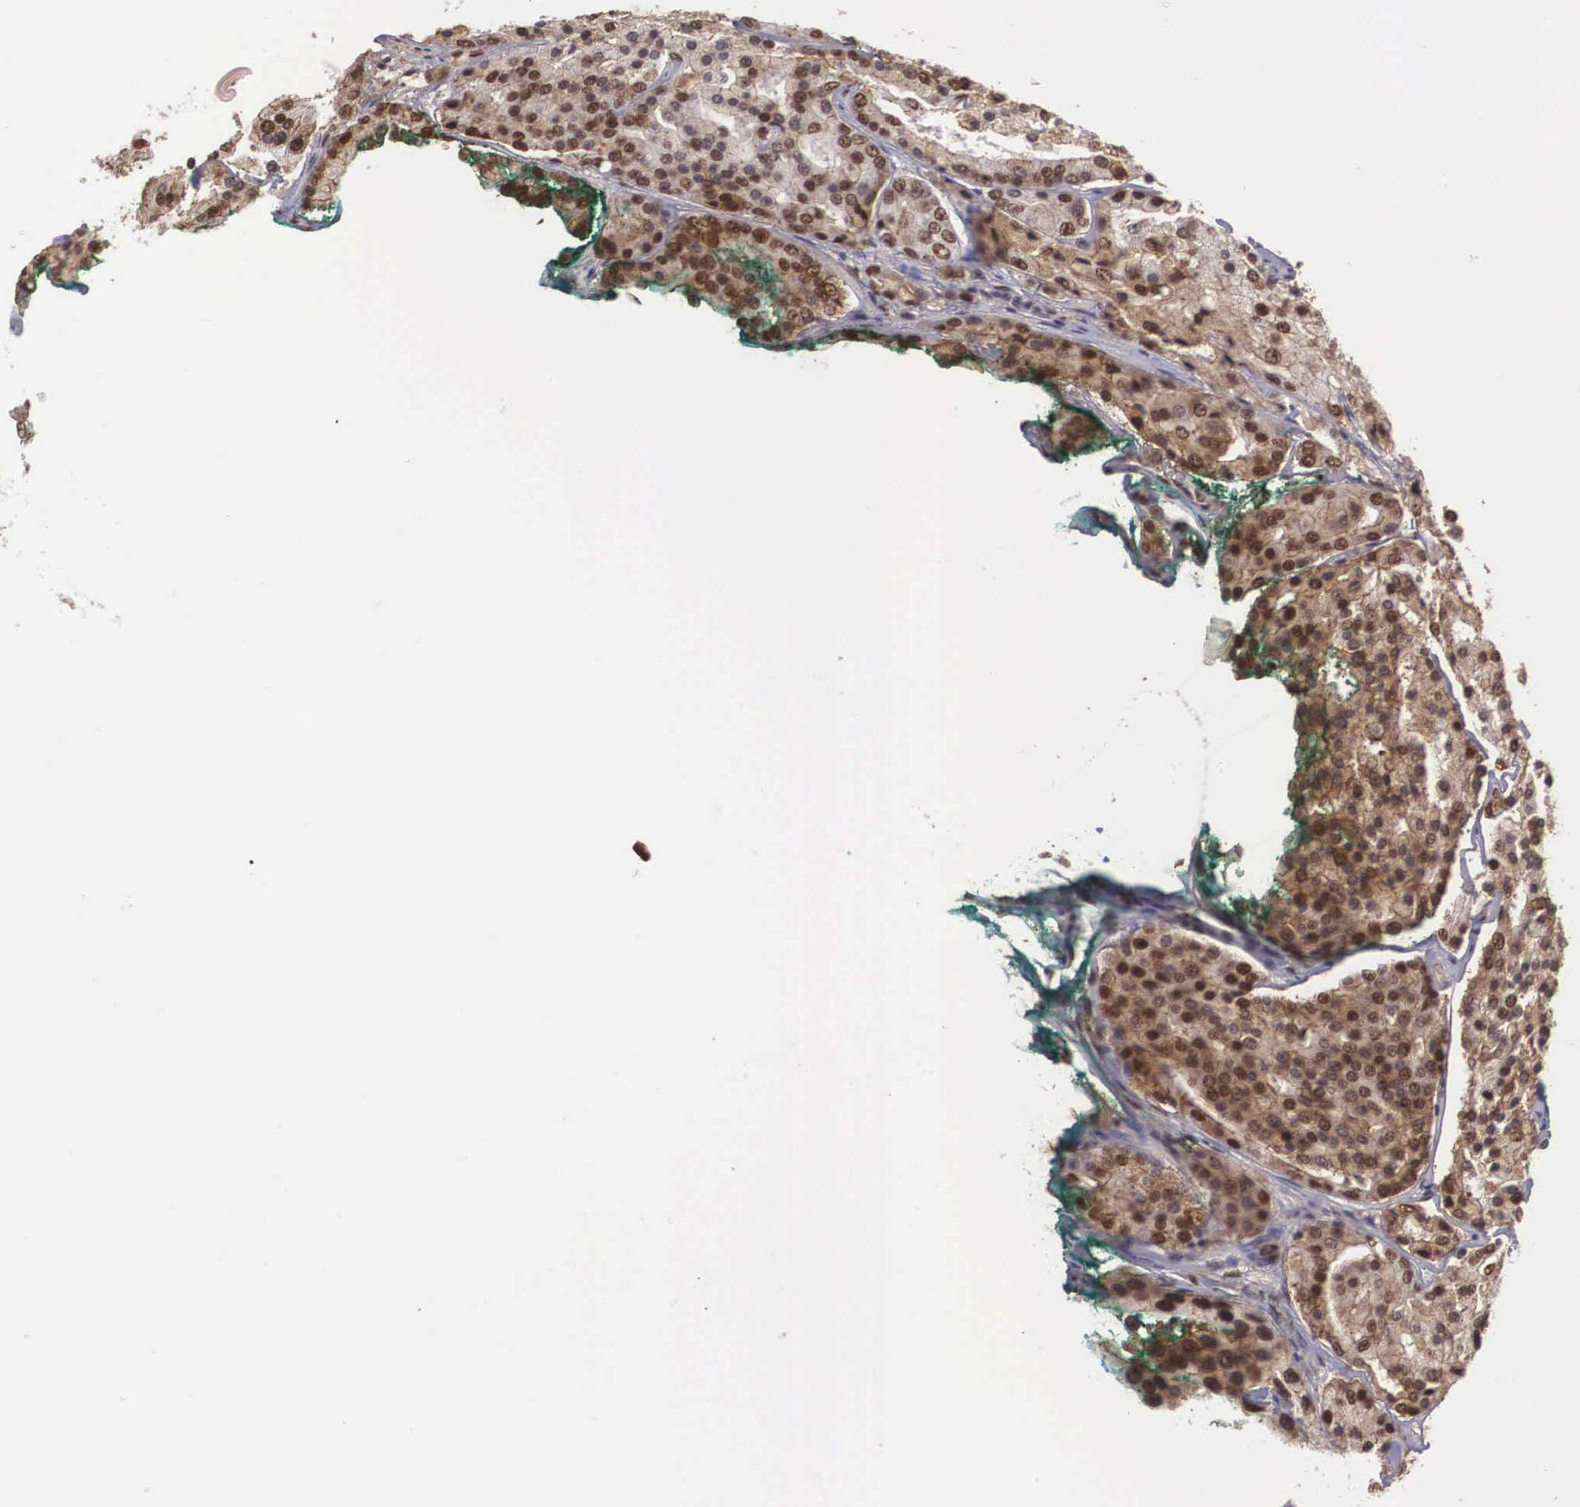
{"staining": {"intensity": "strong", "quantity": ">75%", "location": "nuclear"}, "tissue": "prostate cancer", "cell_type": "Tumor cells", "image_type": "cancer", "snomed": [{"axis": "morphology", "description": "Adenocarcinoma, High grade"}, {"axis": "topography", "description": "Prostate"}], "caption": "Brown immunohistochemical staining in human prostate cancer (high-grade adenocarcinoma) displays strong nuclear staining in about >75% of tumor cells.", "gene": "POLR2F", "patient": {"sex": "male", "age": 64}}